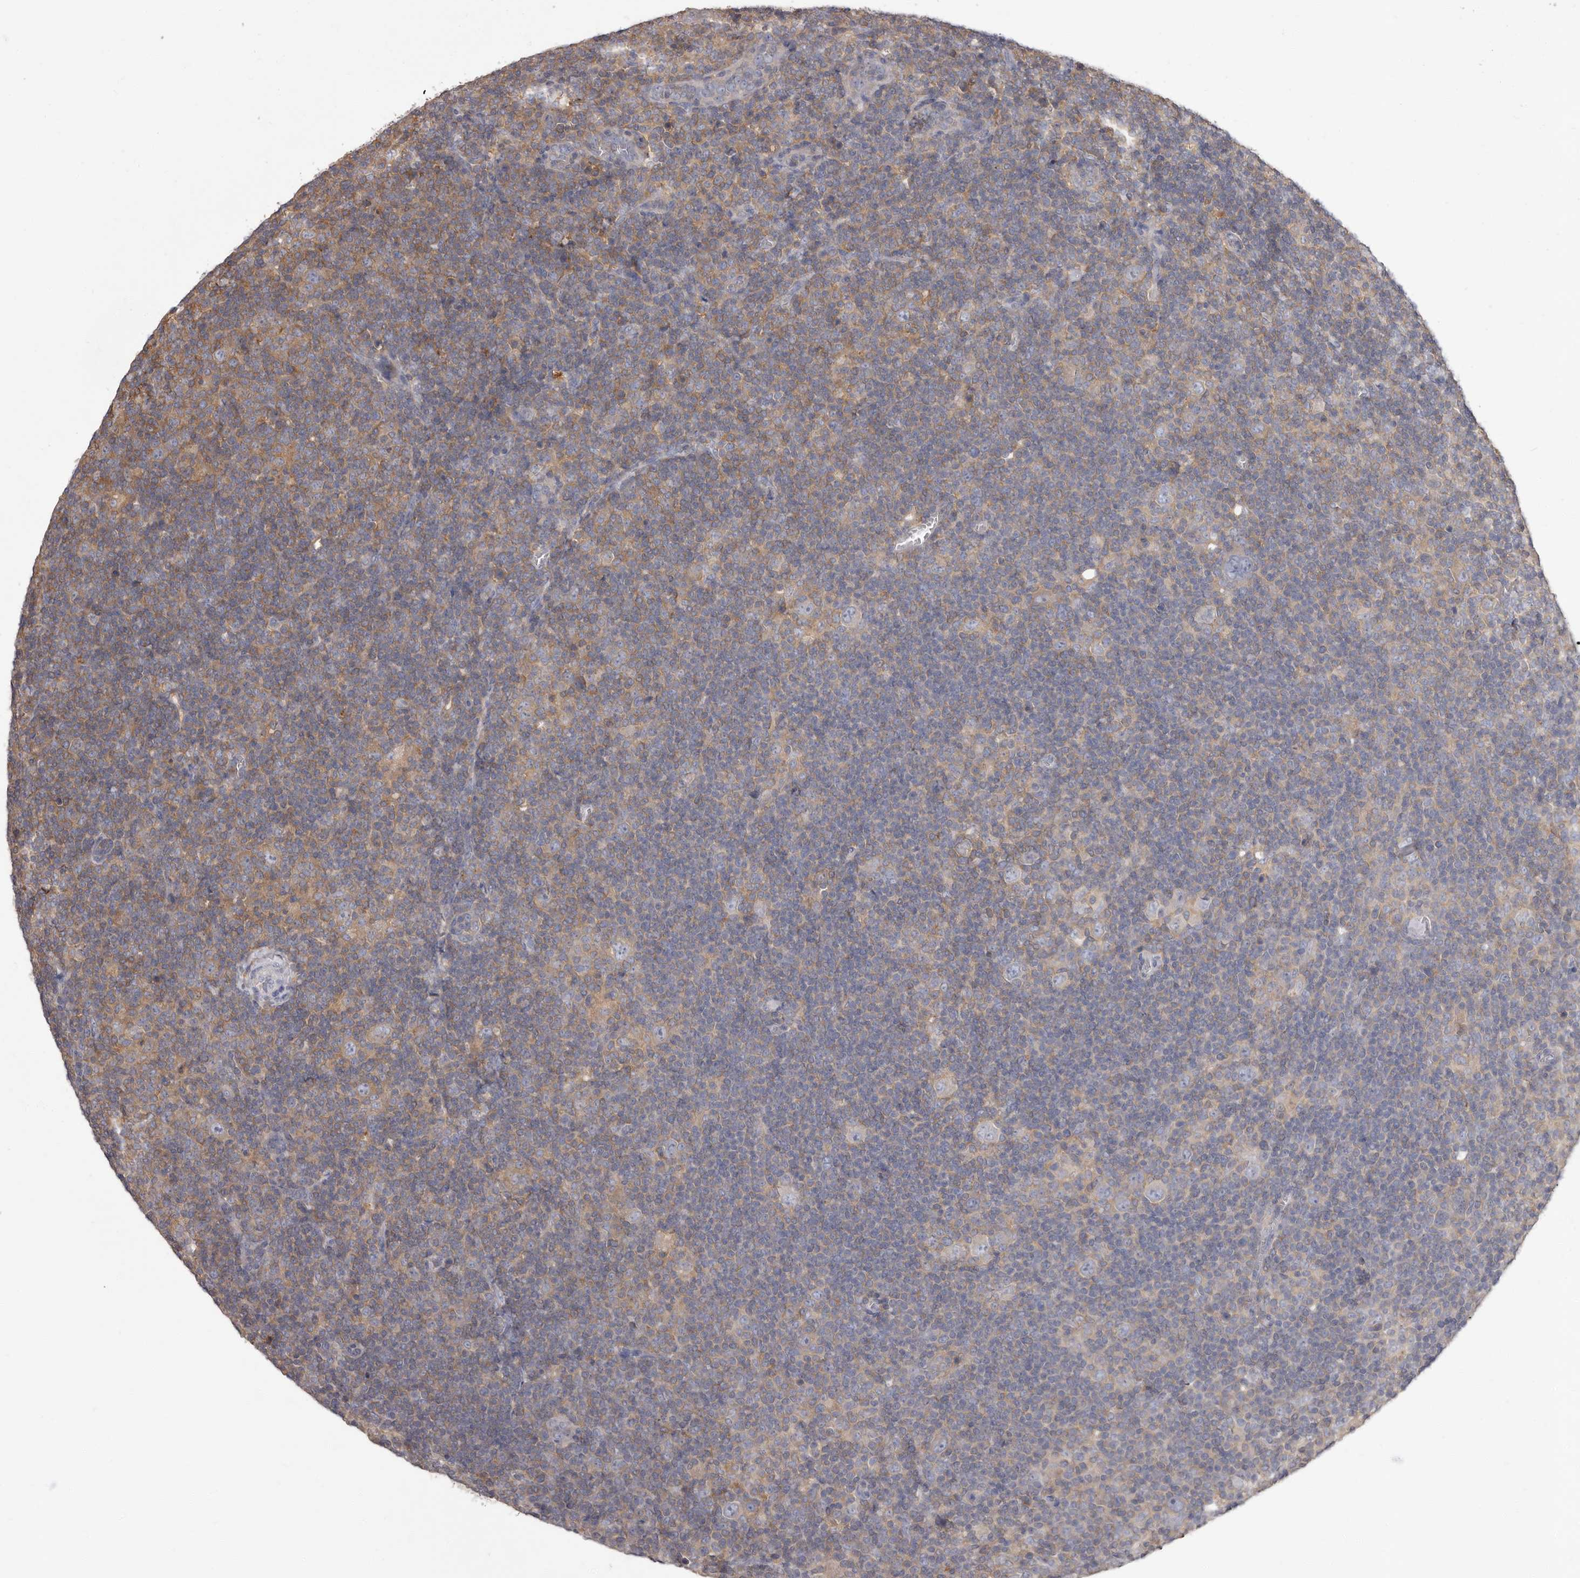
{"staining": {"intensity": "negative", "quantity": "none", "location": "none"}, "tissue": "lymphoma", "cell_type": "Tumor cells", "image_type": "cancer", "snomed": [{"axis": "morphology", "description": "Hodgkin's disease, NOS"}, {"axis": "topography", "description": "Lymph node"}], "caption": "IHC of human Hodgkin's disease reveals no positivity in tumor cells. (Immunohistochemistry, brightfield microscopy, high magnification).", "gene": "APEH", "patient": {"sex": "female", "age": 57}}